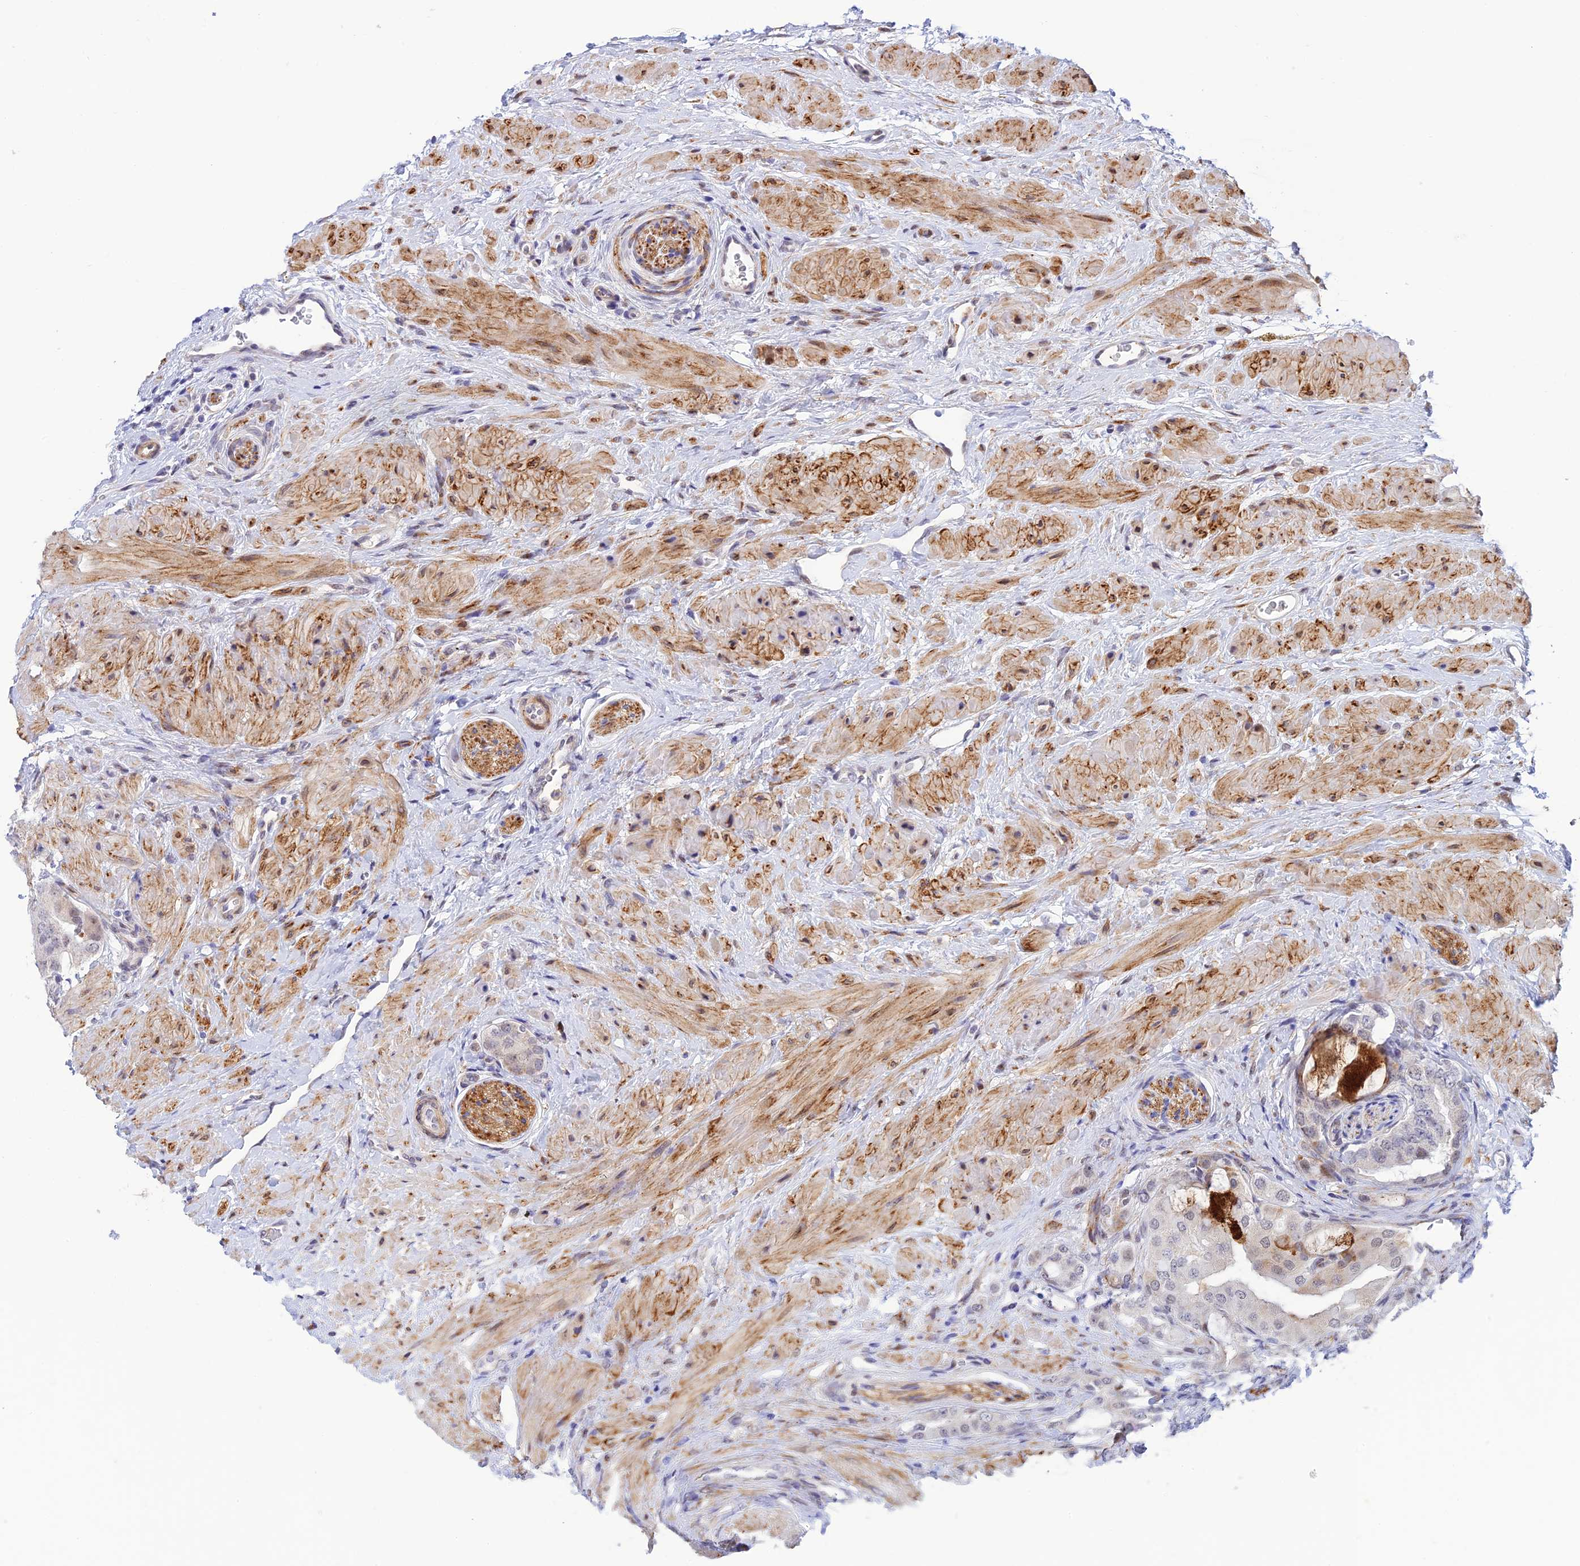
{"staining": {"intensity": "weak", "quantity": "<25%", "location": "cytoplasmic/membranous,nuclear"}, "tissue": "prostate cancer", "cell_type": "Tumor cells", "image_type": "cancer", "snomed": [{"axis": "morphology", "description": "Adenocarcinoma, Low grade"}, {"axis": "topography", "description": "Prostate"}], "caption": "High magnification brightfield microscopy of low-grade adenocarcinoma (prostate) stained with DAB (3,3'-diaminobenzidine) (brown) and counterstained with hematoxylin (blue): tumor cells show no significant staining. (Stains: DAB immunohistochemistry (IHC) with hematoxylin counter stain, Microscopy: brightfield microscopy at high magnification).", "gene": "WDR55", "patient": {"sex": "male", "age": 57}}